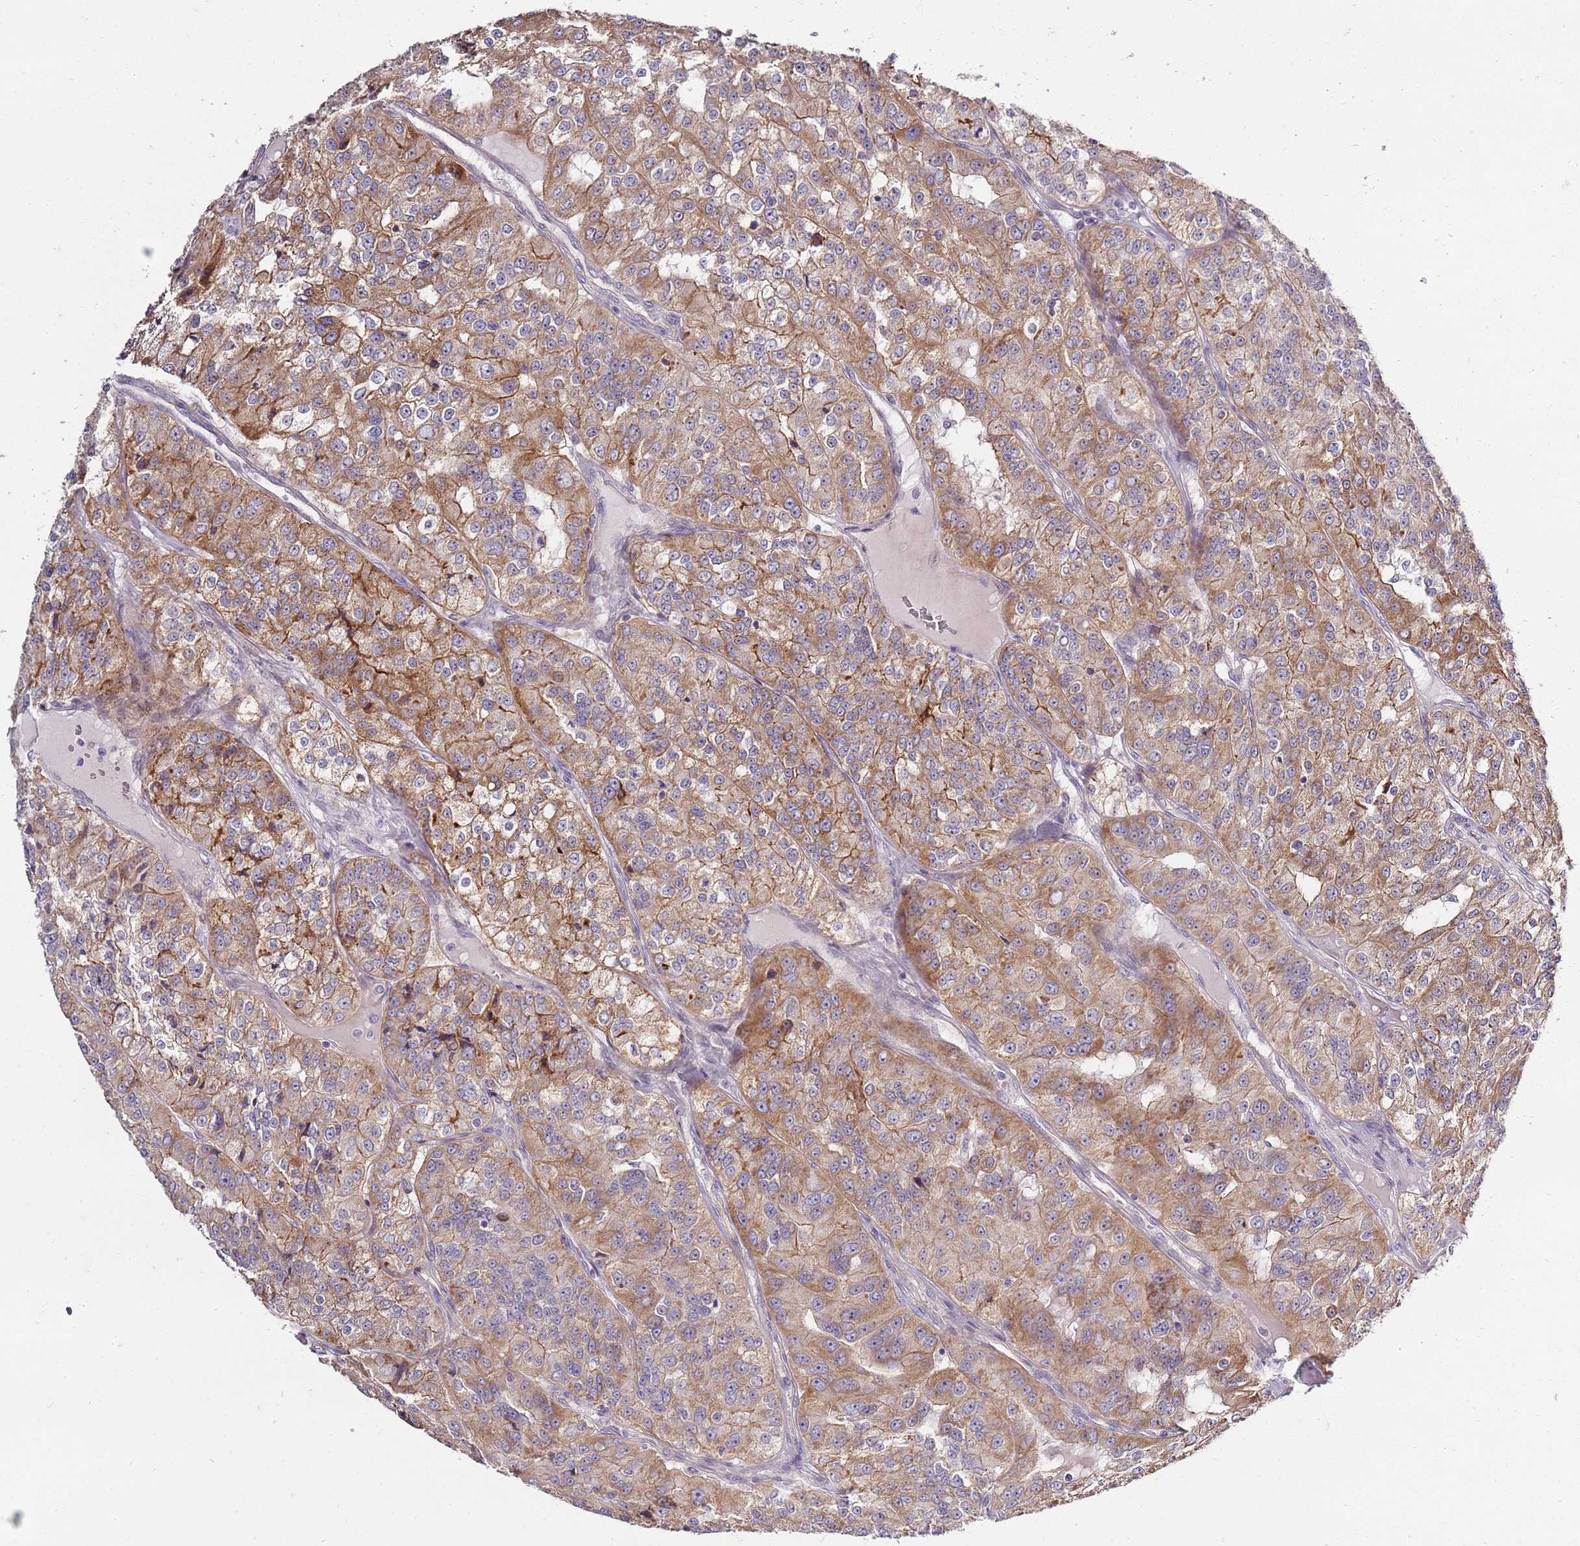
{"staining": {"intensity": "moderate", "quantity": ">75%", "location": "cytoplasmic/membranous"}, "tissue": "renal cancer", "cell_type": "Tumor cells", "image_type": "cancer", "snomed": [{"axis": "morphology", "description": "Adenocarcinoma, NOS"}, {"axis": "topography", "description": "Kidney"}], "caption": "IHC micrograph of neoplastic tissue: human renal cancer stained using IHC shows medium levels of moderate protein expression localized specifically in the cytoplasmic/membranous of tumor cells, appearing as a cytoplasmic/membranous brown color.", "gene": "SYNGR3", "patient": {"sex": "female", "age": 63}}